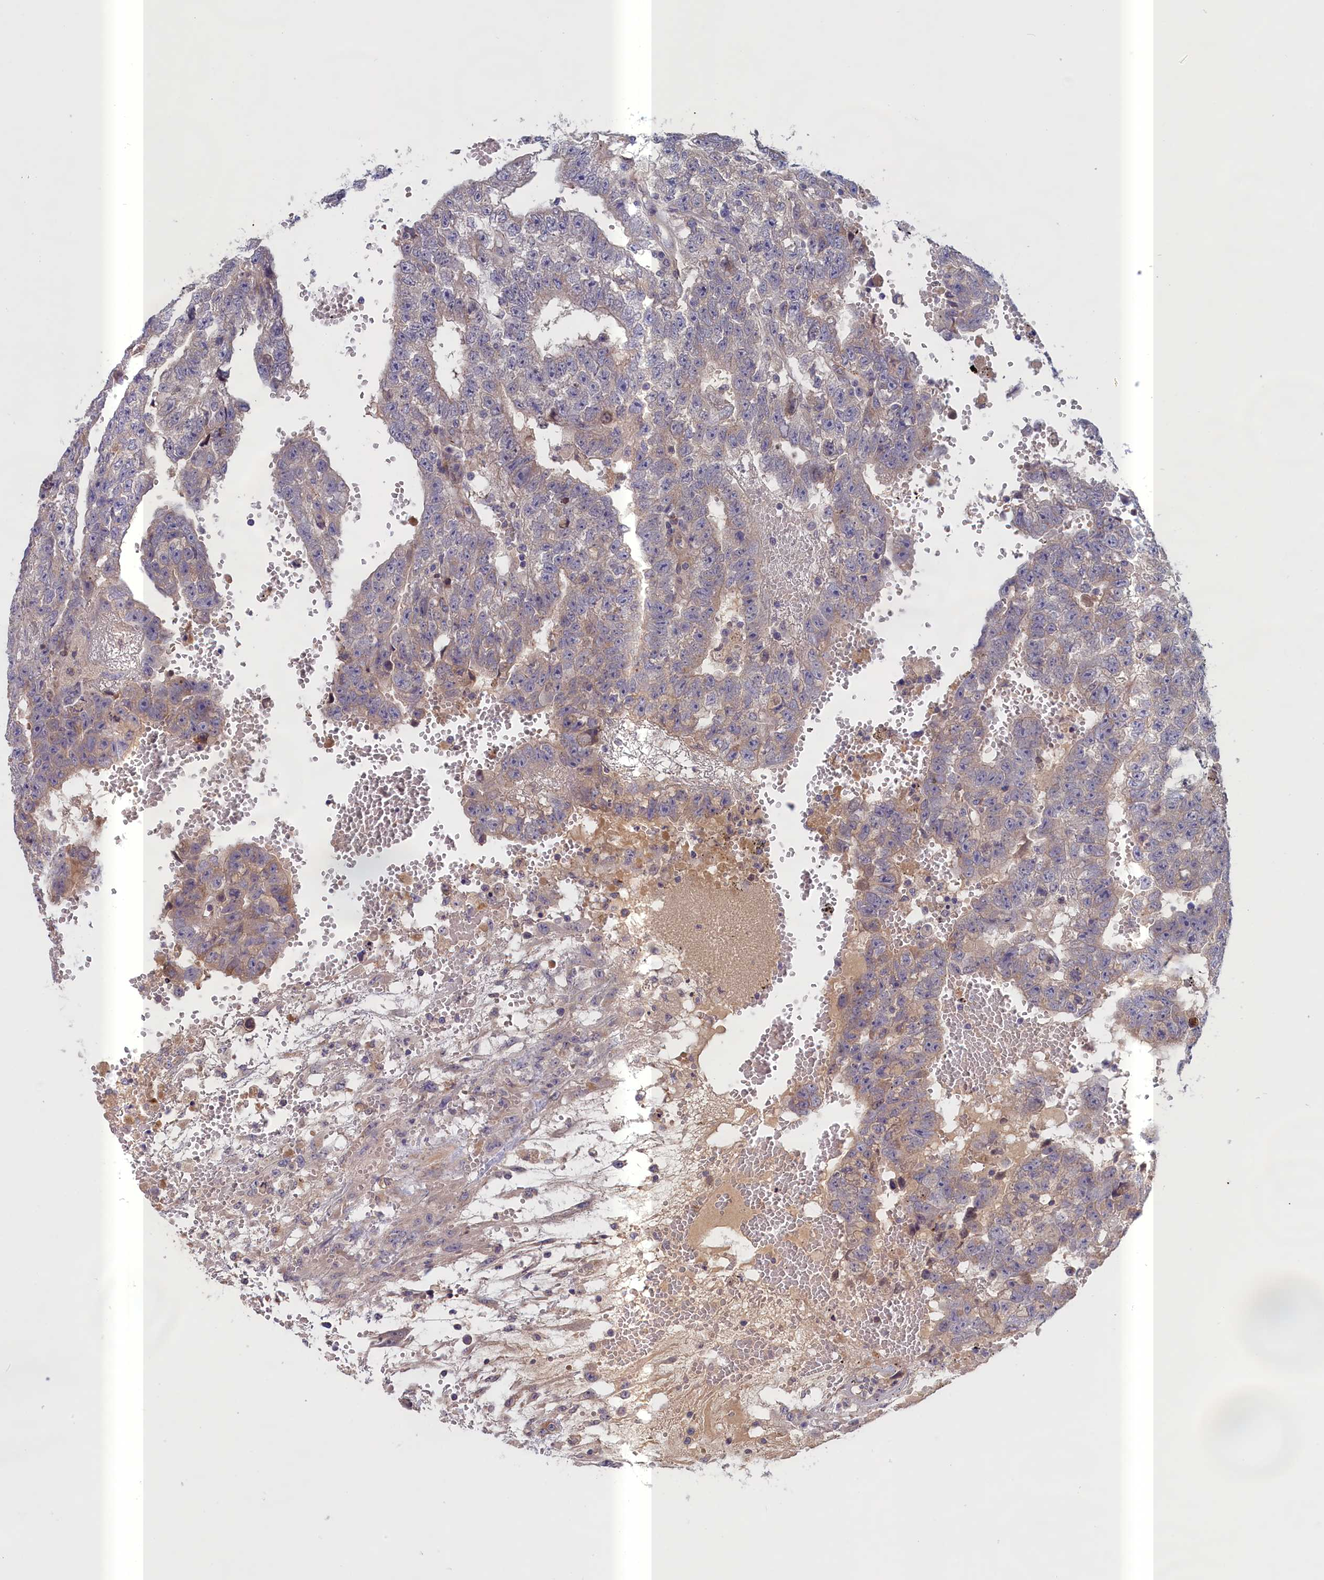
{"staining": {"intensity": "weak", "quantity": "<25%", "location": "cytoplasmic/membranous"}, "tissue": "testis cancer", "cell_type": "Tumor cells", "image_type": "cancer", "snomed": [{"axis": "morphology", "description": "Carcinoma, Embryonal, NOS"}, {"axis": "topography", "description": "Testis"}], "caption": "IHC of testis cancer (embryonal carcinoma) exhibits no staining in tumor cells. Nuclei are stained in blue.", "gene": "IGFALS", "patient": {"sex": "male", "age": 25}}